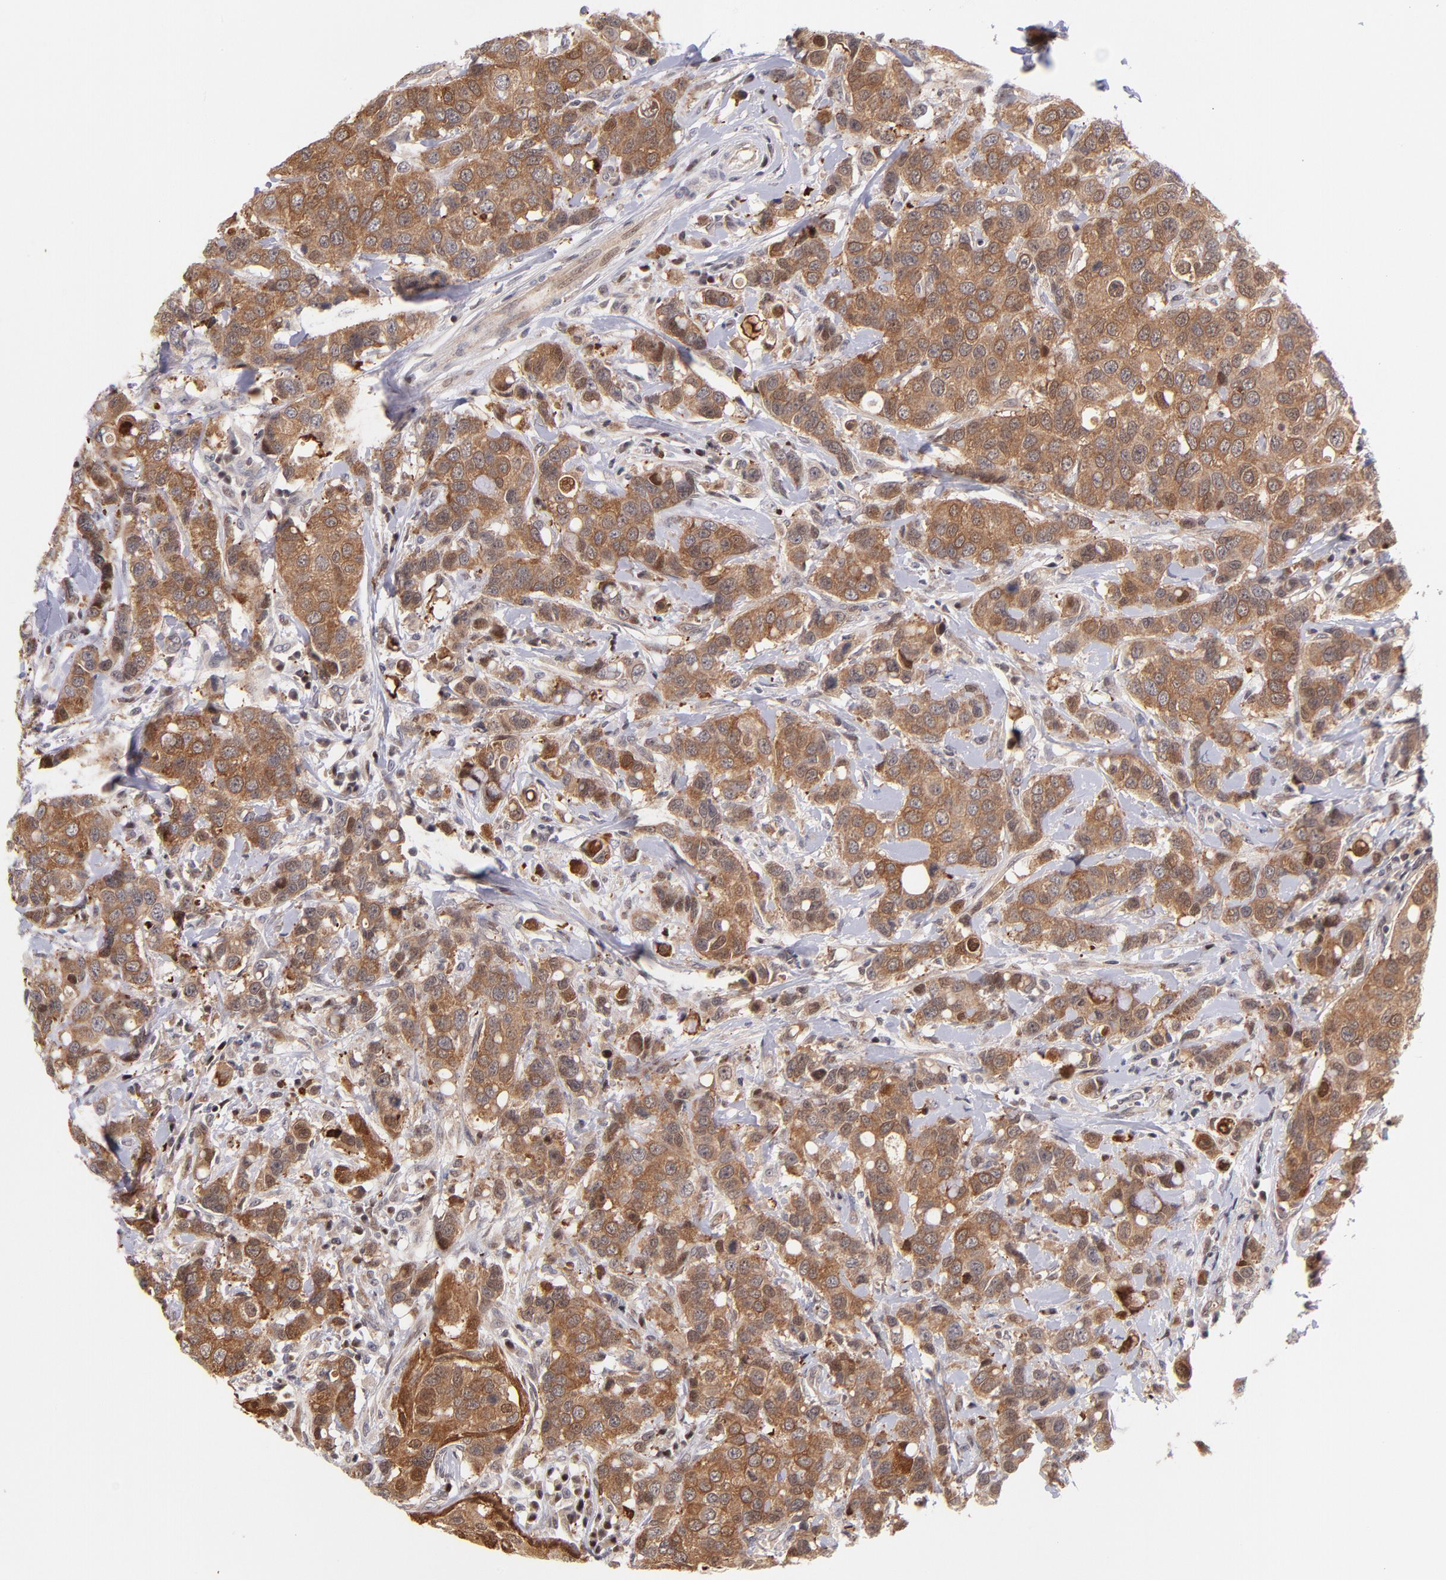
{"staining": {"intensity": "moderate", "quantity": ">75%", "location": "cytoplasmic/membranous"}, "tissue": "breast cancer", "cell_type": "Tumor cells", "image_type": "cancer", "snomed": [{"axis": "morphology", "description": "Duct carcinoma"}, {"axis": "topography", "description": "Breast"}], "caption": "Breast cancer was stained to show a protein in brown. There is medium levels of moderate cytoplasmic/membranous expression in approximately >75% of tumor cells. The staining was performed using DAB to visualize the protein expression in brown, while the nuclei were stained in blue with hematoxylin (Magnification: 20x).", "gene": "YWHAB", "patient": {"sex": "female", "age": 27}}